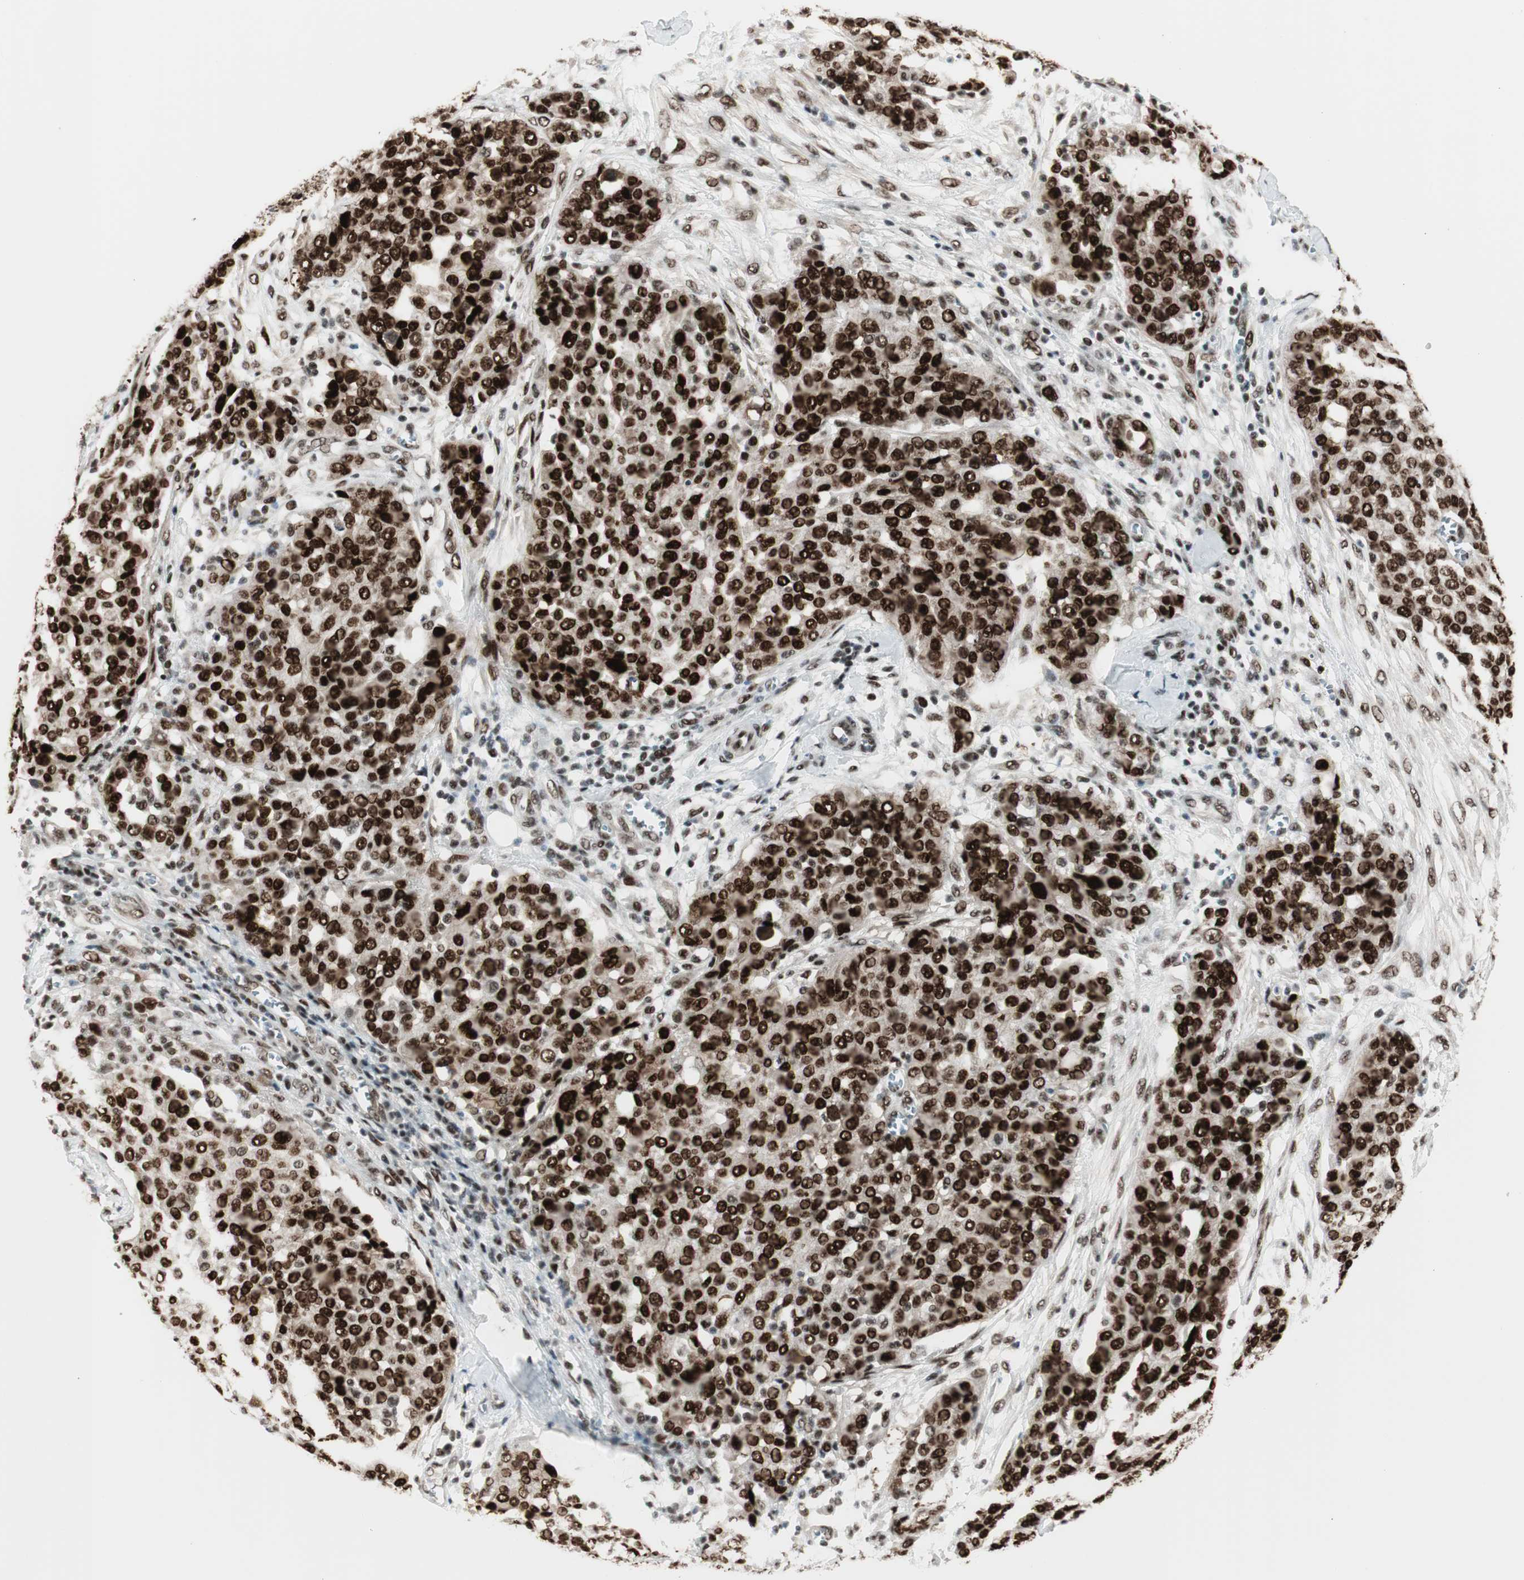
{"staining": {"intensity": "strong", "quantity": ">75%", "location": "nuclear"}, "tissue": "ovarian cancer", "cell_type": "Tumor cells", "image_type": "cancer", "snomed": [{"axis": "morphology", "description": "Cystadenocarcinoma, serous, NOS"}, {"axis": "topography", "description": "Soft tissue"}, {"axis": "topography", "description": "Ovary"}], "caption": "DAB immunohistochemical staining of human ovarian cancer reveals strong nuclear protein expression in approximately >75% of tumor cells. (DAB IHC, brown staining for protein, blue staining for nuclei).", "gene": "HEXIM1", "patient": {"sex": "female", "age": 57}}